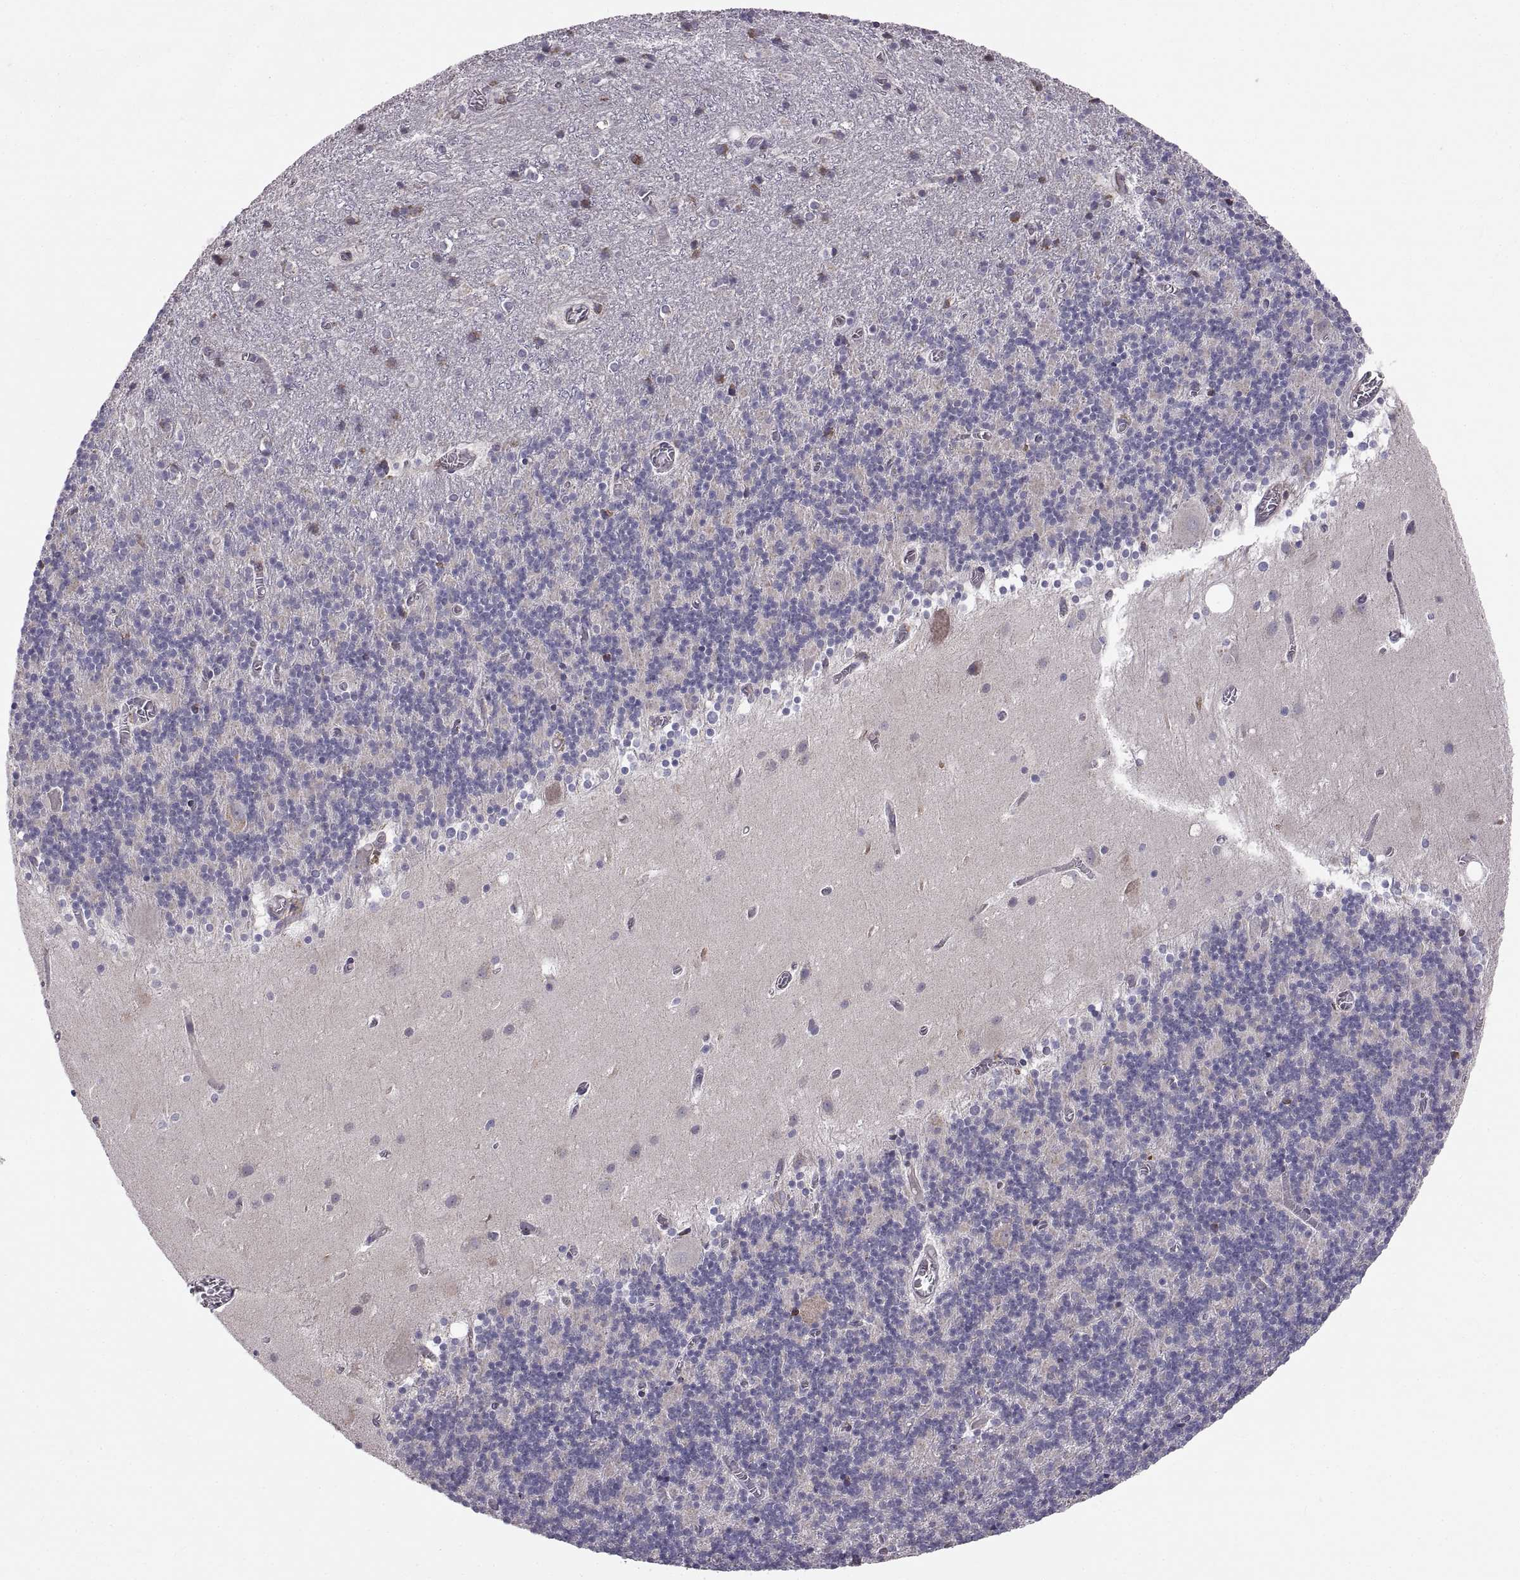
{"staining": {"intensity": "negative", "quantity": "none", "location": "none"}, "tissue": "cerebellum", "cell_type": "Cells in granular layer", "image_type": "normal", "snomed": [{"axis": "morphology", "description": "Normal tissue, NOS"}, {"axis": "topography", "description": "Cerebellum"}], "caption": "An IHC micrograph of benign cerebellum is shown. There is no staining in cells in granular layer of cerebellum. (DAB (3,3'-diaminobenzidine) immunohistochemistry with hematoxylin counter stain).", "gene": "PLEKHB2", "patient": {"sex": "male", "age": 70}}